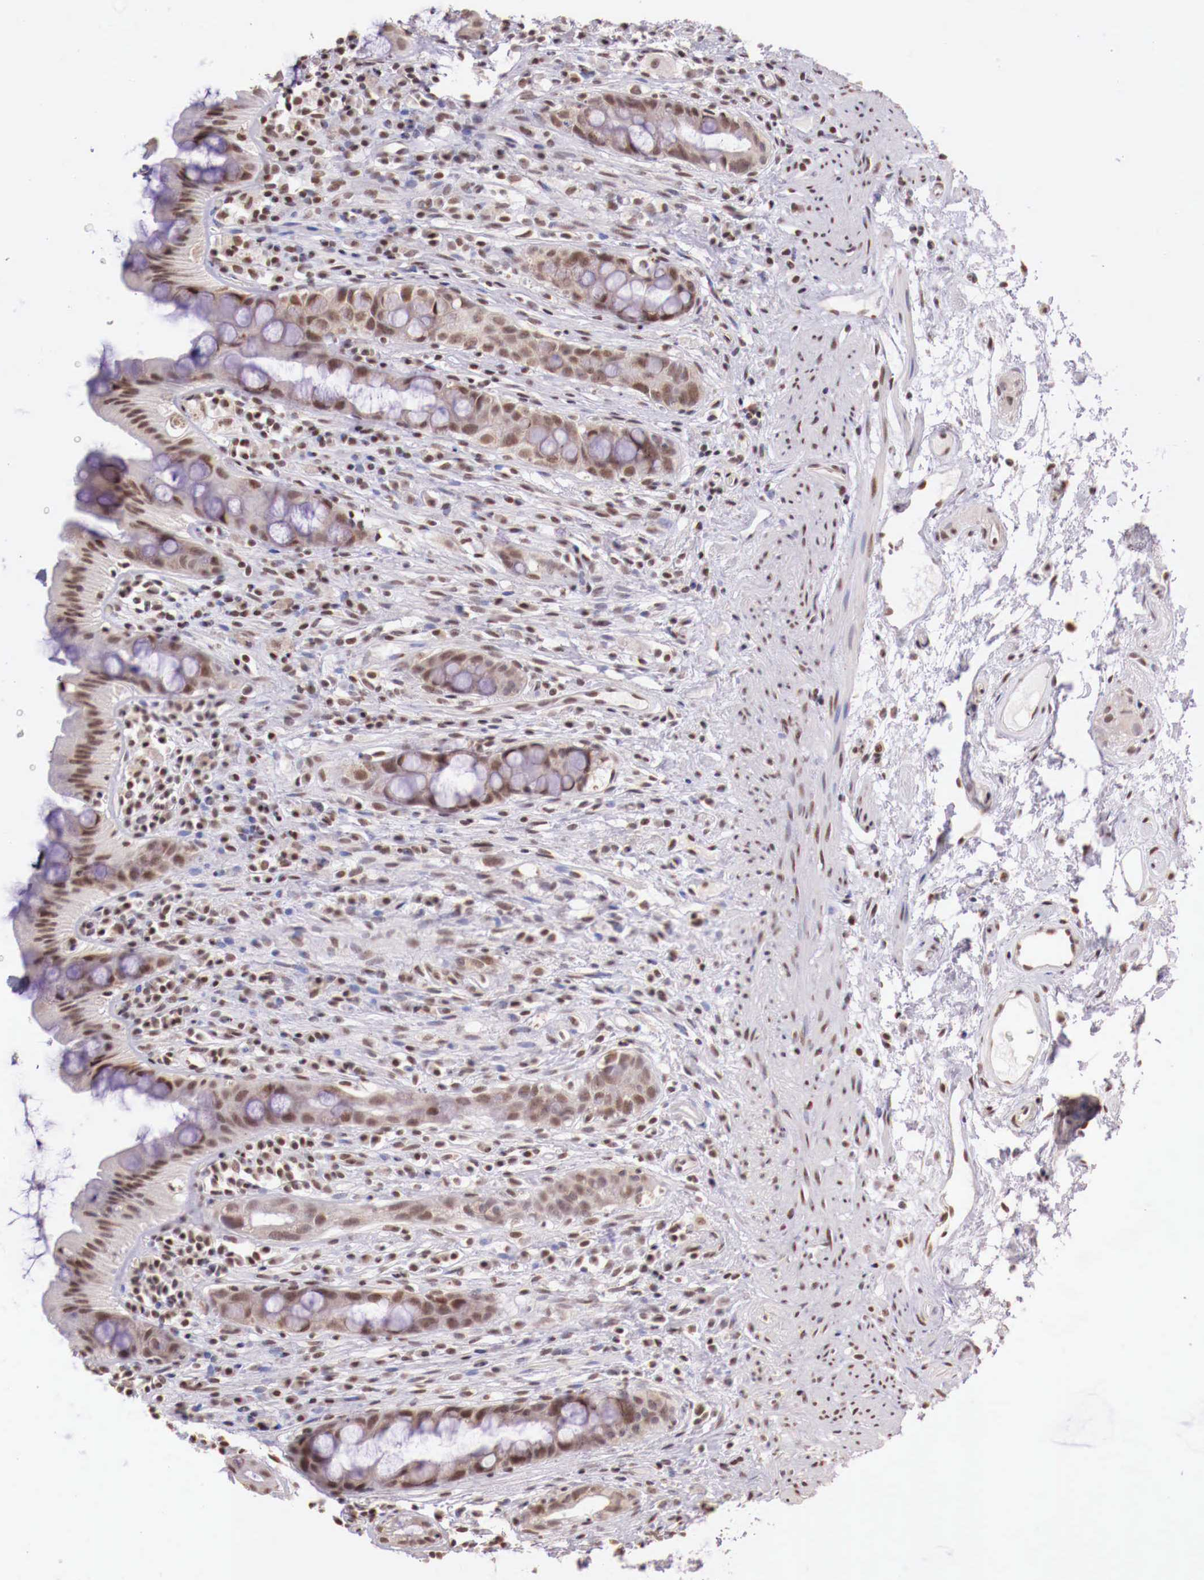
{"staining": {"intensity": "moderate", "quantity": ">75%", "location": "nuclear"}, "tissue": "rectum", "cell_type": "Glandular cells", "image_type": "normal", "snomed": [{"axis": "morphology", "description": "Normal tissue, NOS"}, {"axis": "topography", "description": "Rectum"}], "caption": "DAB immunohistochemical staining of unremarkable human rectum exhibits moderate nuclear protein expression in approximately >75% of glandular cells. The protein of interest is shown in brown color, while the nuclei are stained blue.", "gene": "SP1", "patient": {"sex": "female", "age": 60}}